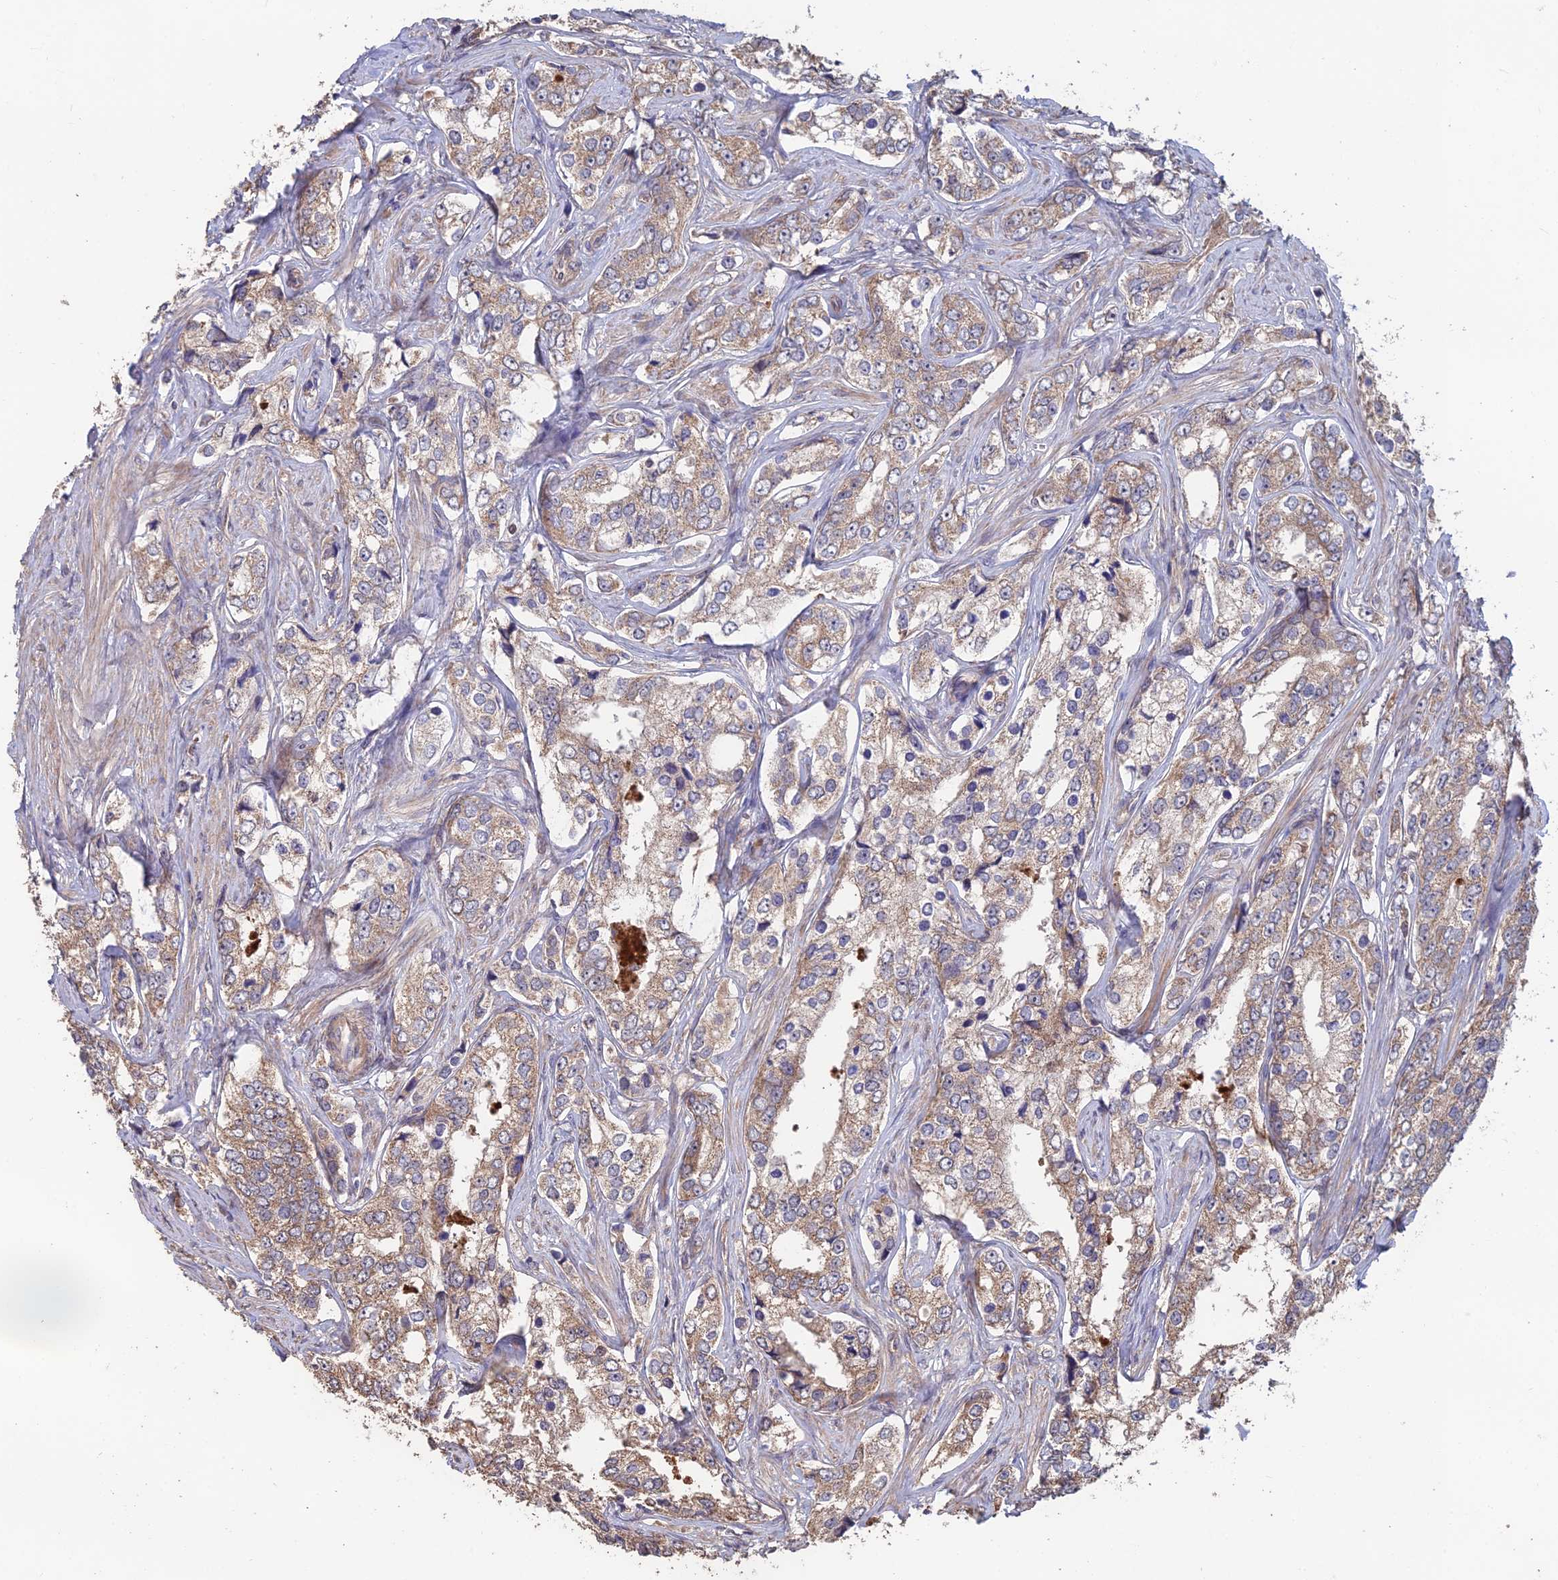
{"staining": {"intensity": "moderate", "quantity": "25%-75%", "location": "cytoplasmic/membranous"}, "tissue": "prostate cancer", "cell_type": "Tumor cells", "image_type": "cancer", "snomed": [{"axis": "morphology", "description": "Adenocarcinoma, High grade"}, {"axis": "topography", "description": "Prostate"}], "caption": "Immunohistochemistry staining of prostate adenocarcinoma (high-grade), which reveals medium levels of moderate cytoplasmic/membranous staining in approximately 25%-75% of tumor cells indicating moderate cytoplasmic/membranous protein staining. The staining was performed using DAB (3,3'-diaminobenzidine) (brown) for protein detection and nuclei were counterstained in hematoxylin (blue).", "gene": "SHISA5", "patient": {"sex": "male", "age": 66}}